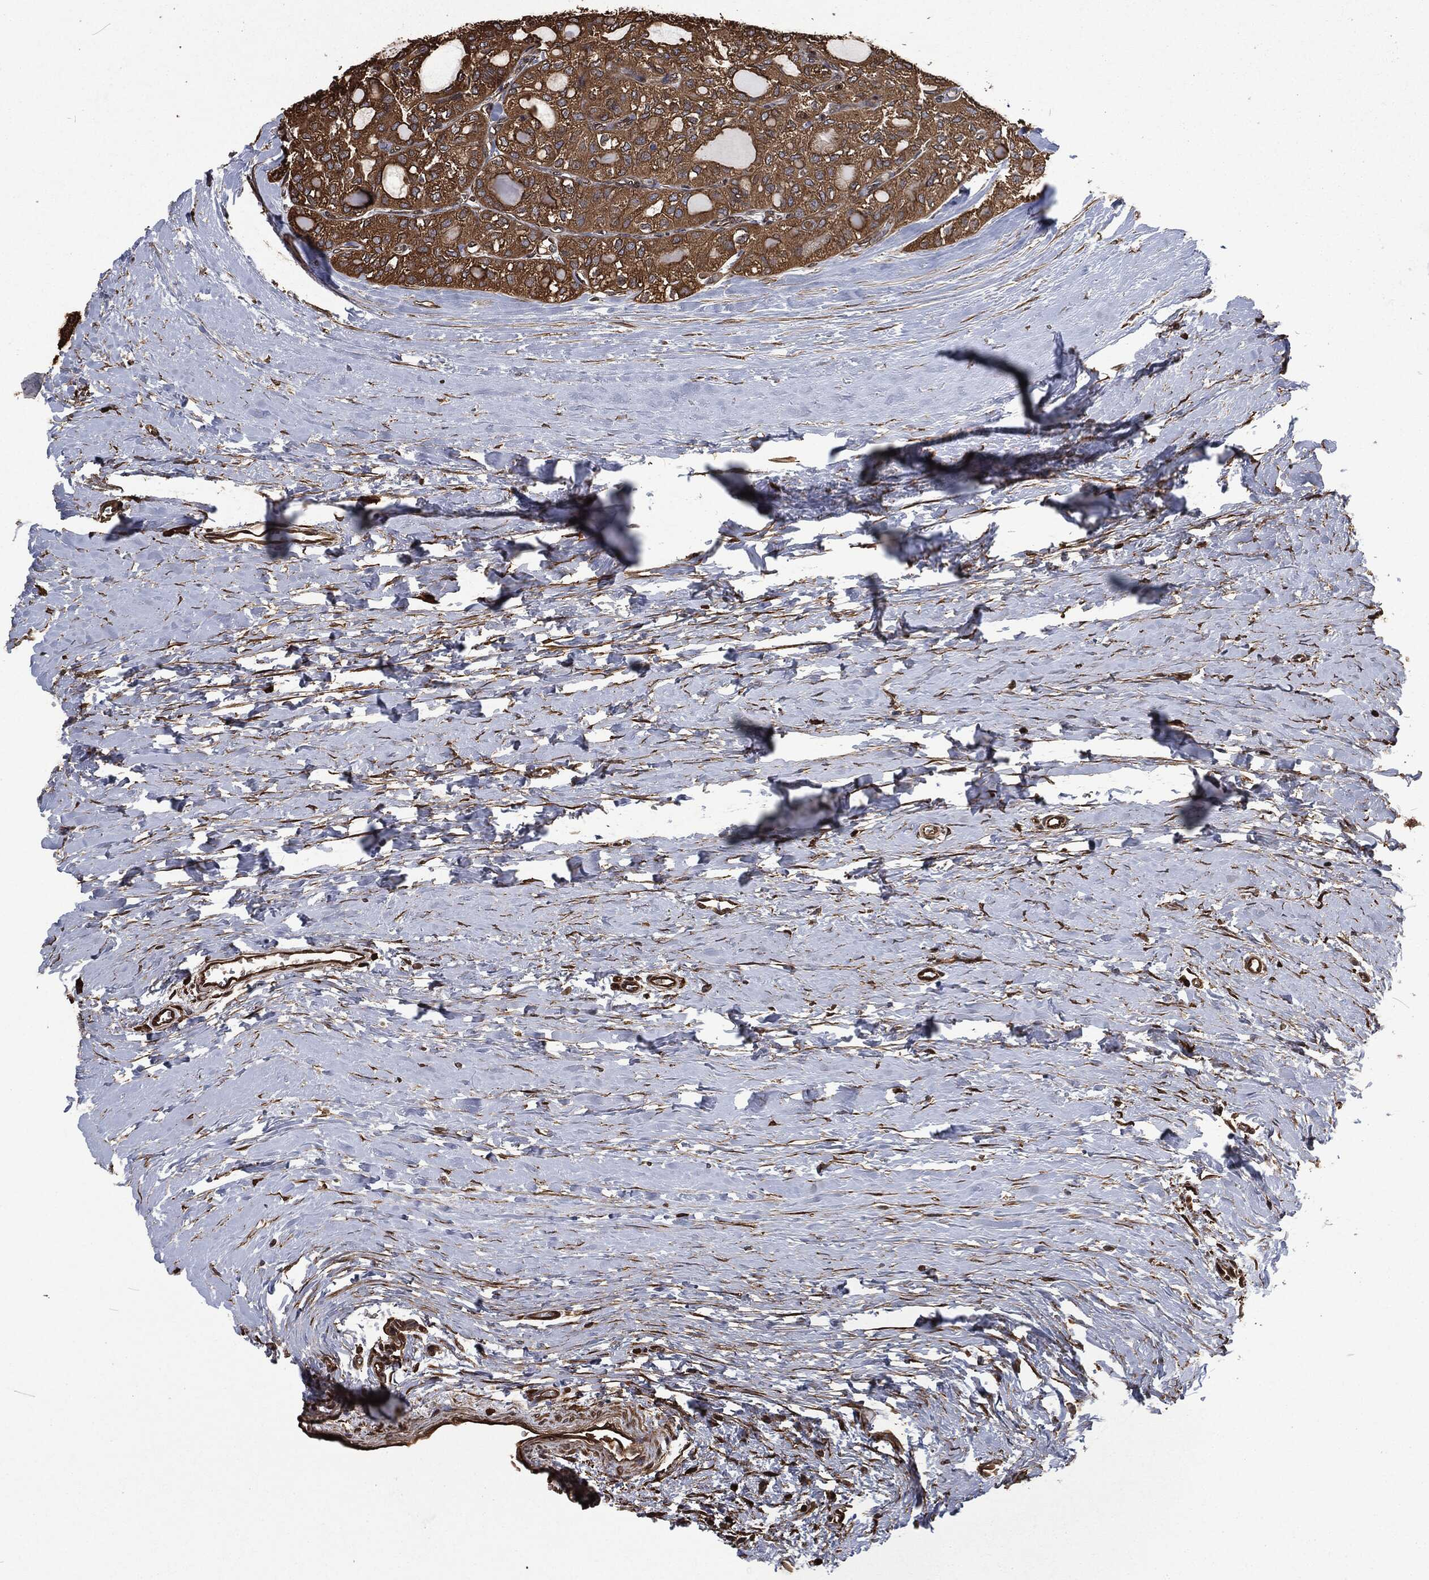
{"staining": {"intensity": "moderate", "quantity": ">75%", "location": "cytoplasmic/membranous"}, "tissue": "thyroid cancer", "cell_type": "Tumor cells", "image_type": "cancer", "snomed": [{"axis": "morphology", "description": "Follicular adenoma carcinoma, NOS"}, {"axis": "topography", "description": "Thyroid gland"}], "caption": "Moderate cytoplasmic/membranous protein positivity is identified in approximately >75% of tumor cells in thyroid follicular adenoma carcinoma. (Stains: DAB (3,3'-diaminobenzidine) in brown, nuclei in blue, Microscopy: brightfield microscopy at high magnification).", "gene": "PRDX4", "patient": {"sex": "male", "age": 75}}